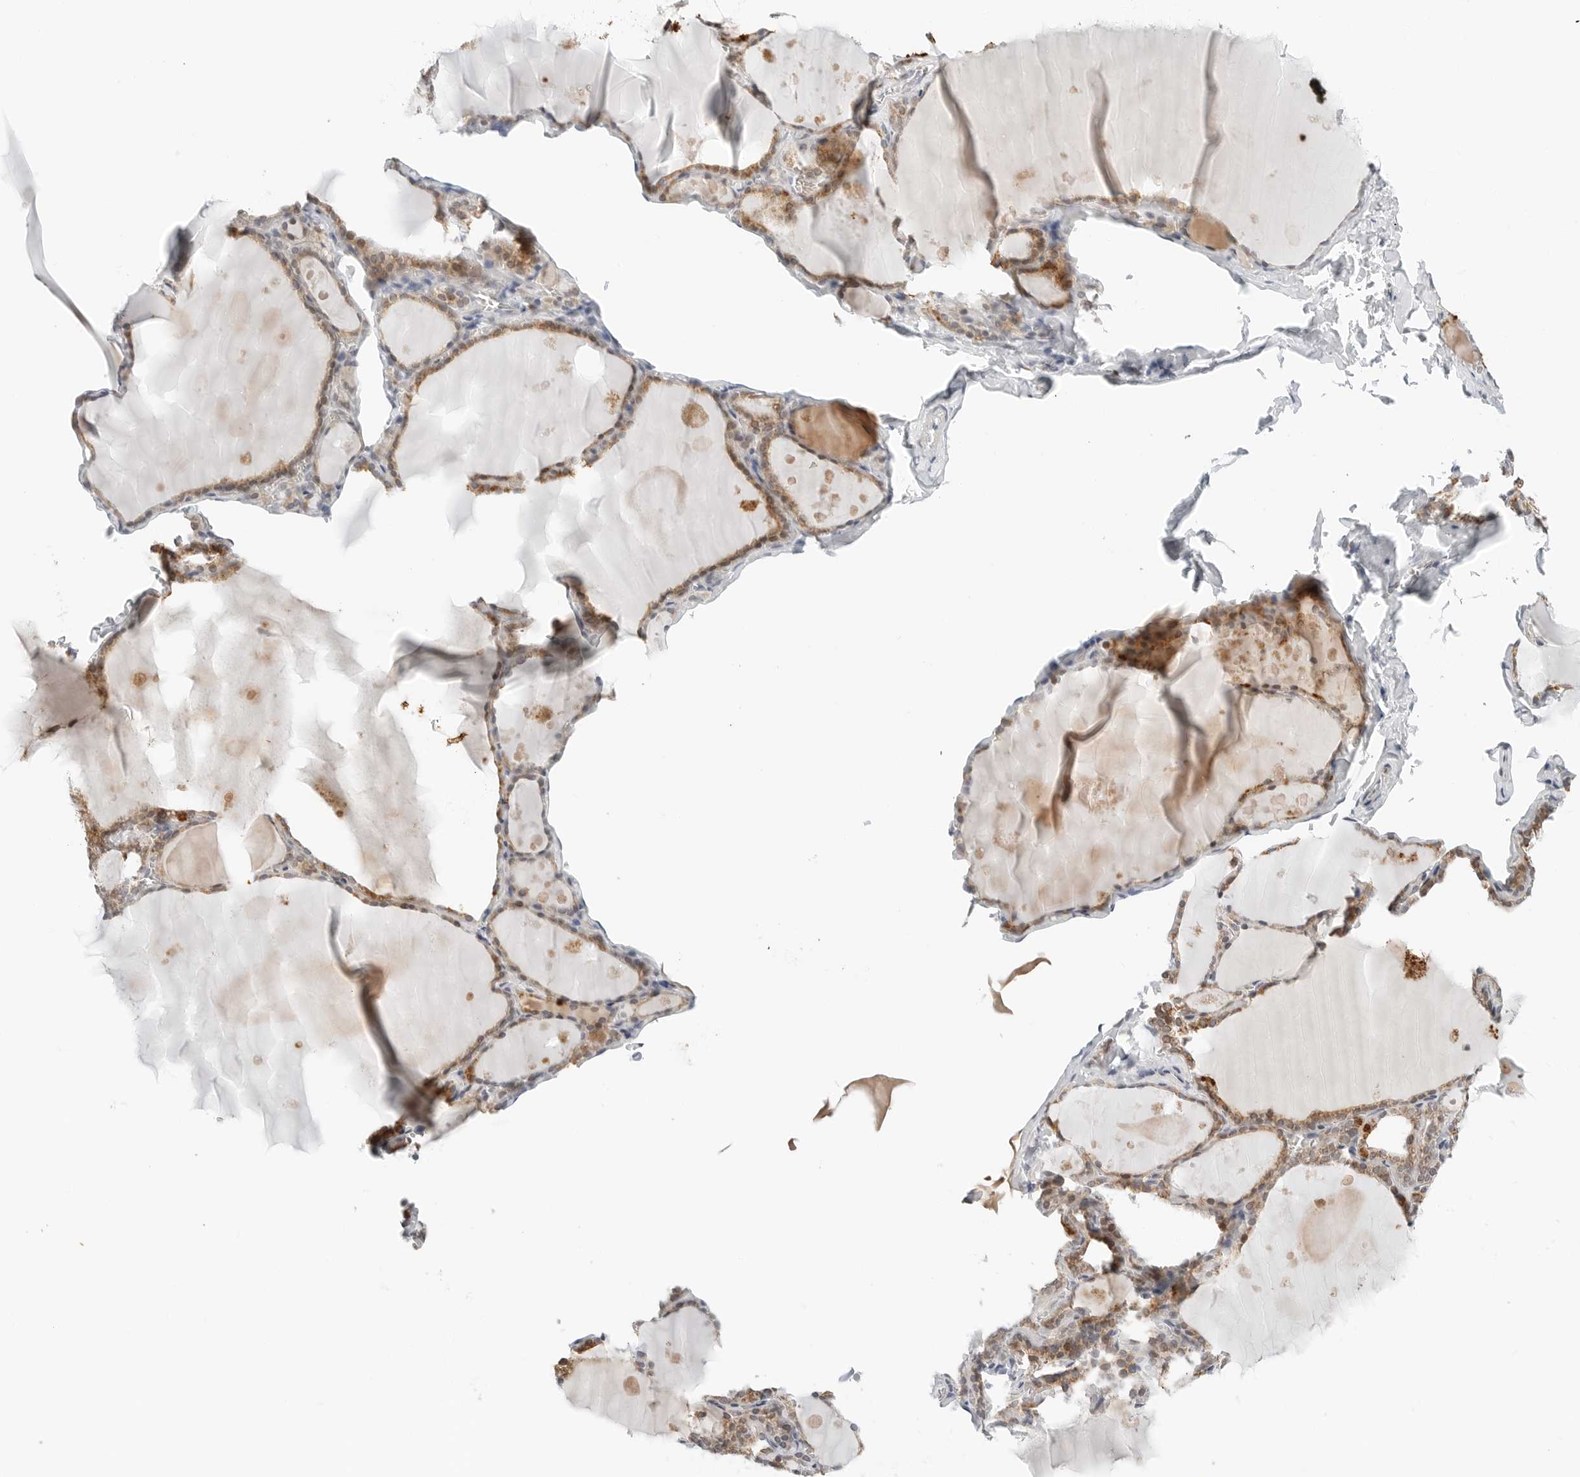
{"staining": {"intensity": "moderate", "quantity": ">75%", "location": "cytoplasmic/membranous"}, "tissue": "thyroid gland", "cell_type": "Glandular cells", "image_type": "normal", "snomed": [{"axis": "morphology", "description": "Normal tissue, NOS"}, {"axis": "topography", "description": "Thyroid gland"}], "caption": "Moderate cytoplasmic/membranous positivity is appreciated in approximately >75% of glandular cells in unremarkable thyroid gland.", "gene": "DYRK4", "patient": {"sex": "male", "age": 56}}